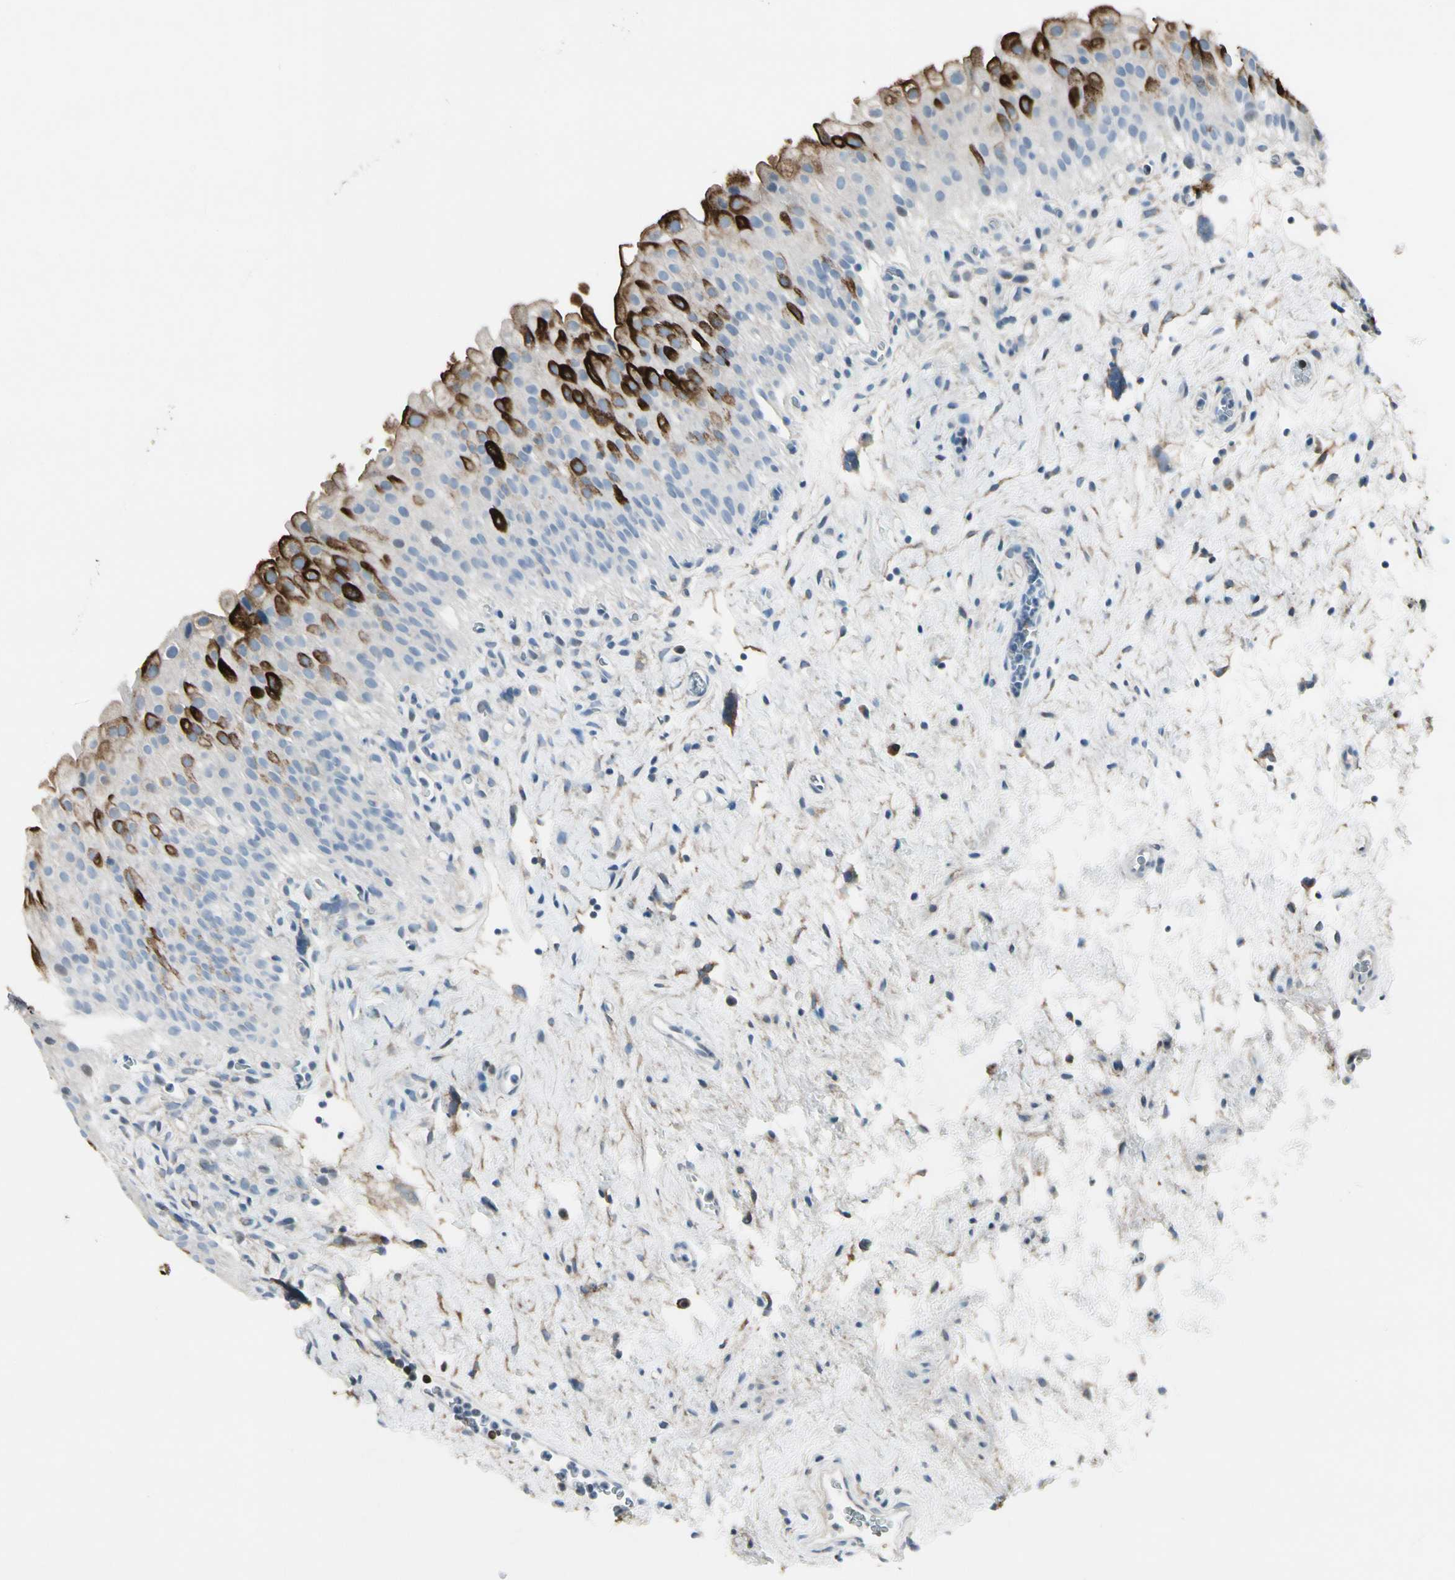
{"staining": {"intensity": "strong", "quantity": "25%-75%", "location": "cytoplasmic/membranous"}, "tissue": "urinary bladder", "cell_type": "Urothelial cells", "image_type": "normal", "snomed": [{"axis": "morphology", "description": "Normal tissue, NOS"}, {"axis": "morphology", "description": "Urothelial carcinoma, High grade"}, {"axis": "topography", "description": "Urinary bladder"}], "caption": "Urinary bladder stained with a brown dye exhibits strong cytoplasmic/membranous positive positivity in about 25%-75% of urothelial cells.", "gene": "PIGR", "patient": {"sex": "male", "age": 46}}